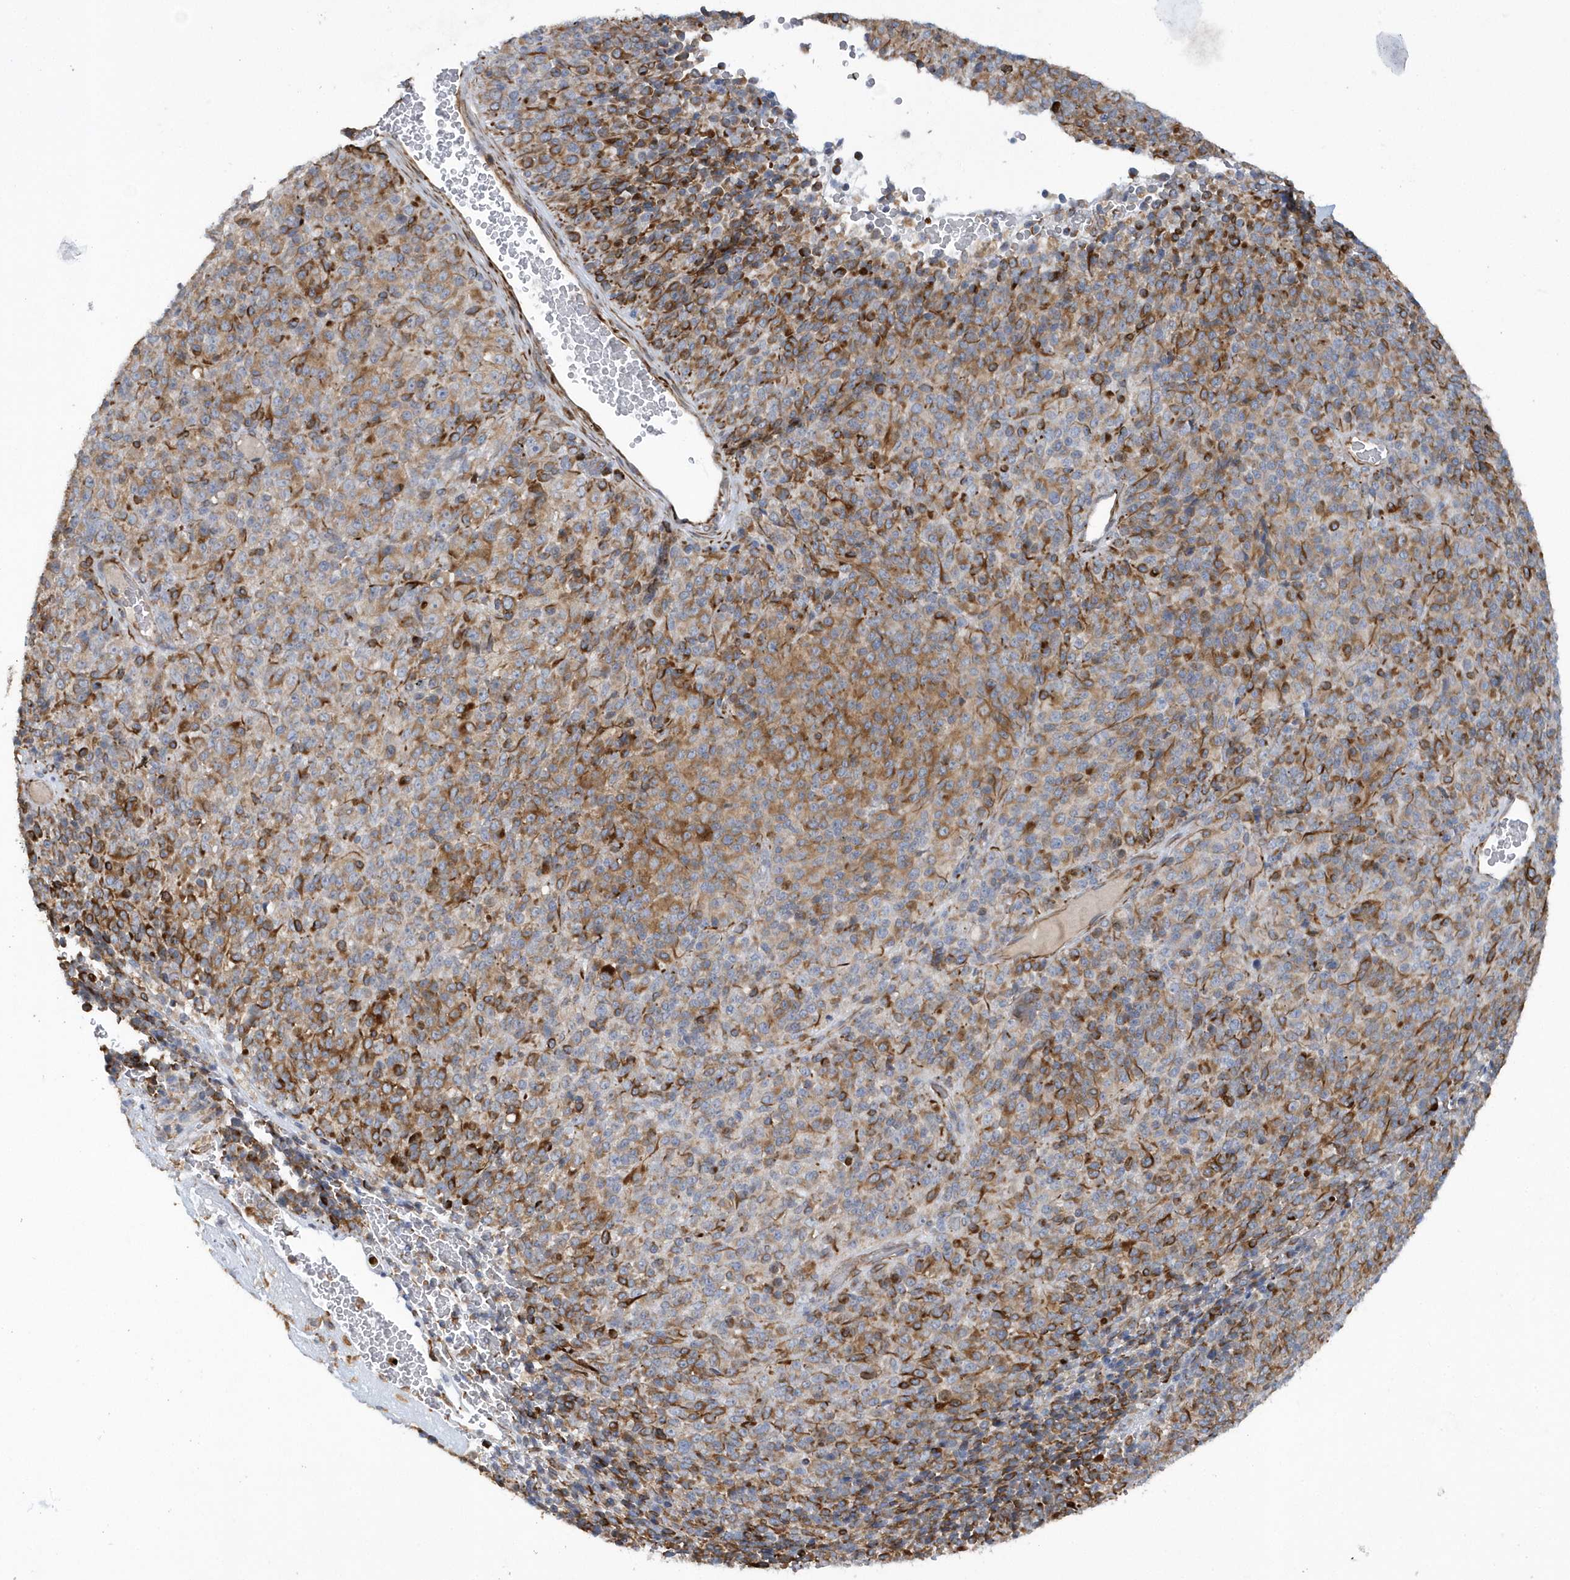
{"staining": {"intensity": "strong", "quantity": ">75%", "location": "cytoplasmic/membranous"}, "tissue": "melanoma", "cell_type": "Tumor cells", "image_type": "cancer", "snomed": [{"axis": "morphology", "description": "Malignant melanoma, Metastatic site"}, {"axis": "topography", "description": "Brain"}], "caption": "The micrograph shows staining of melanoma, revealing strong cytoplasmic/membranous protein expression (brown color) within tumor cells.", "gene": "RAB17", "patient": {"sex": "female", "age": 56}}